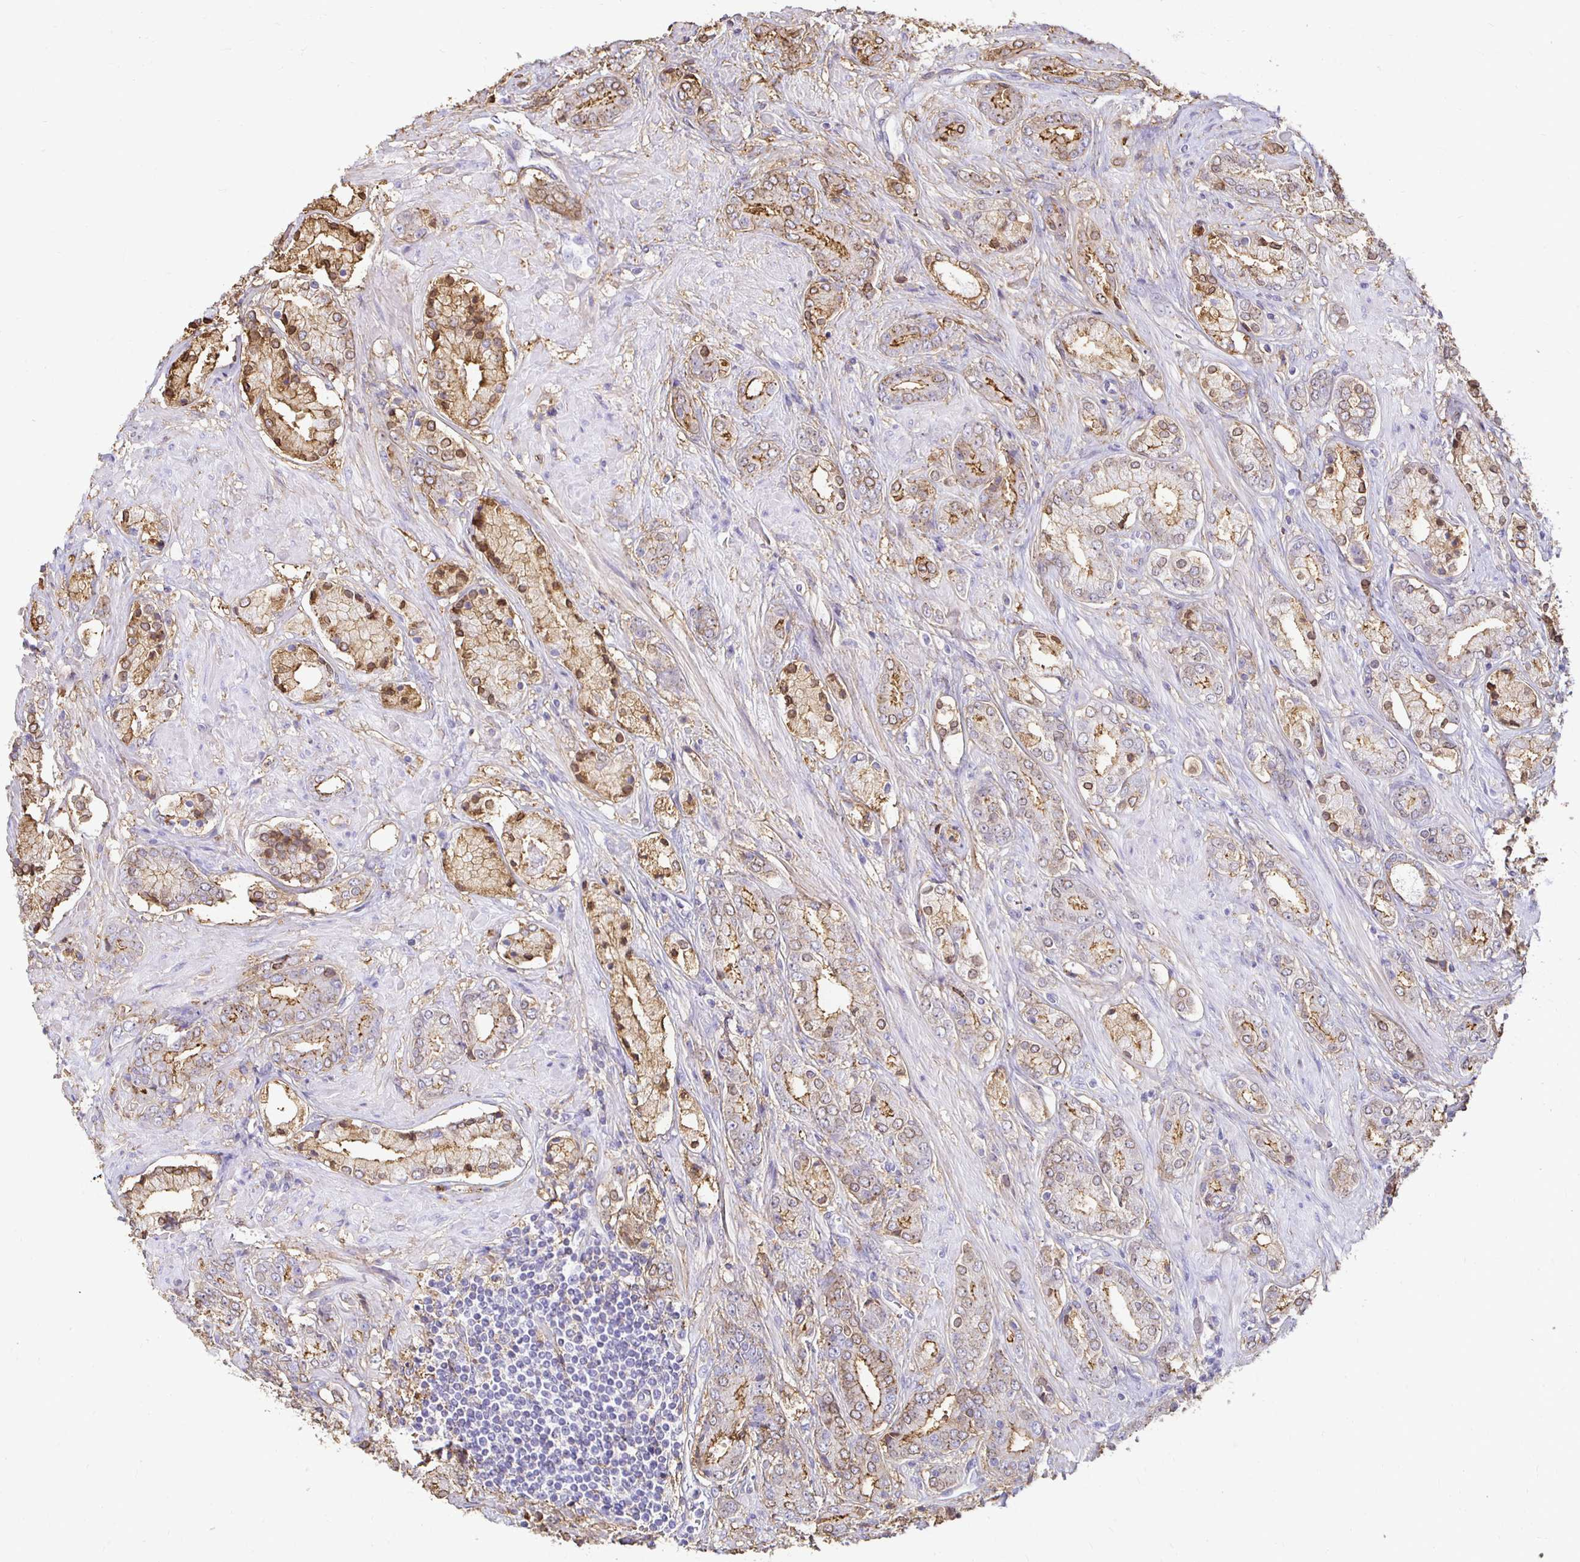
{"staining": {"intensity": "moderate", "quantity": "25%-75%", "location": "cytoplasmic/membranous,nuclear"}, "tissue": "prostate cancer", "cell_type": "Tumor cells", "image_type": "cancer", "snomed": [{"axis": "morphology", "description": "Adenocarcinoma, High grade"}, {"axis": "topography", "description": "Prostate"}], "caption": "Prostate adenocarcinoma (high-grade) was stained to show a protein in brown. There is medium levels of moderate cytoplasmic/membranous and nuclear positivity in about 25%-75% of tumor cells.", "gene": "TAS1R3", "patient": {"sex": "male", "age": 56}}